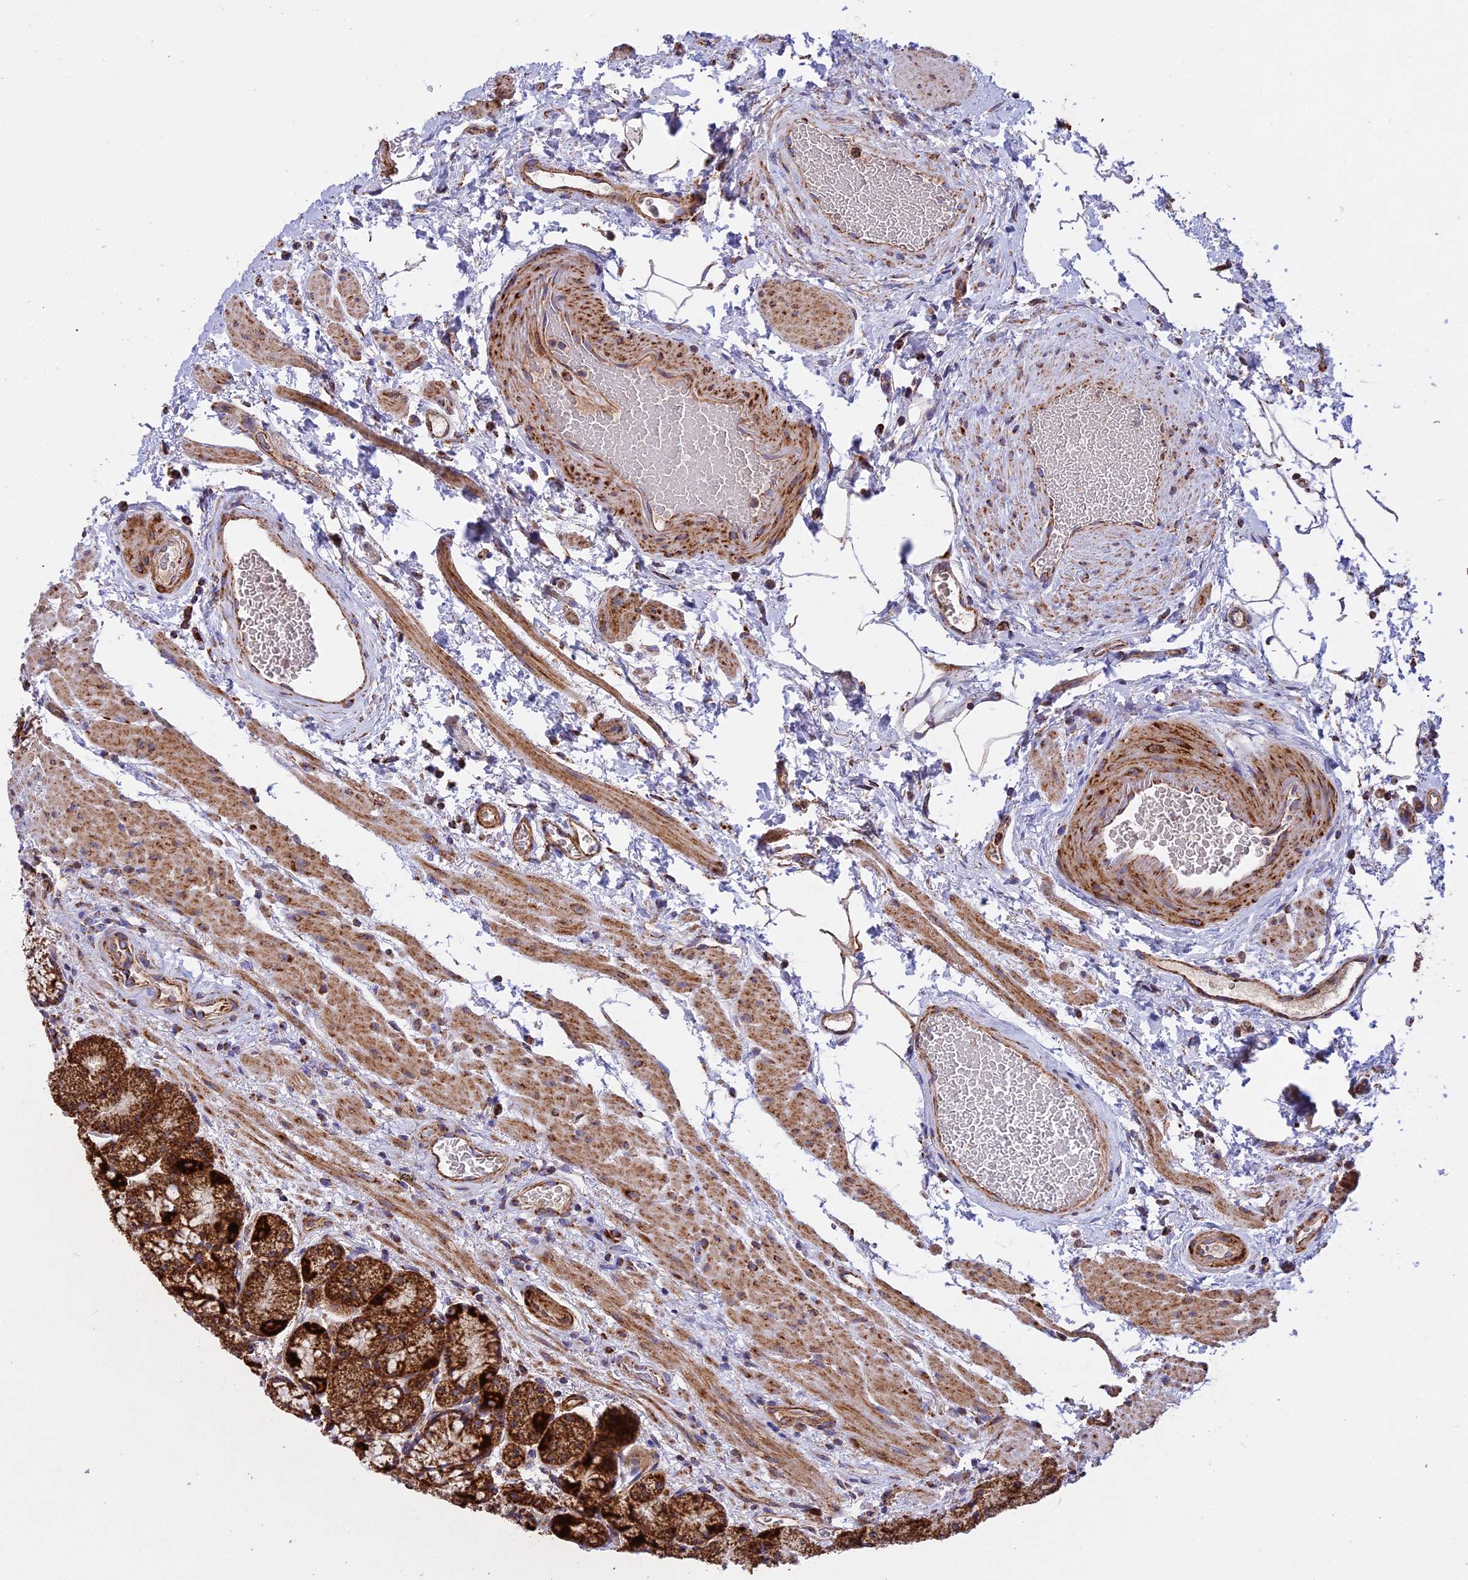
{"staining": {"intensity": "strong", "quantity": ">75%", "location": "cytoplasmic/membranous"}, "tissue": "stomach", "cell_type": "Glandular cells", "image_type": "normal", "snomed": [{"axis": "morphology", "description": "Normal tissue, NOS"}, {"axis": "topography", "description": "Stomach"}], "caption": "Protein analysis of unremarkable stomach displays strong cytoplasmic/membranous expression in about >75% of glandular cells. Nuclei are stained in blue.", "gene": "UQCRB", "patient": {"sex": "male", "age": 63}}